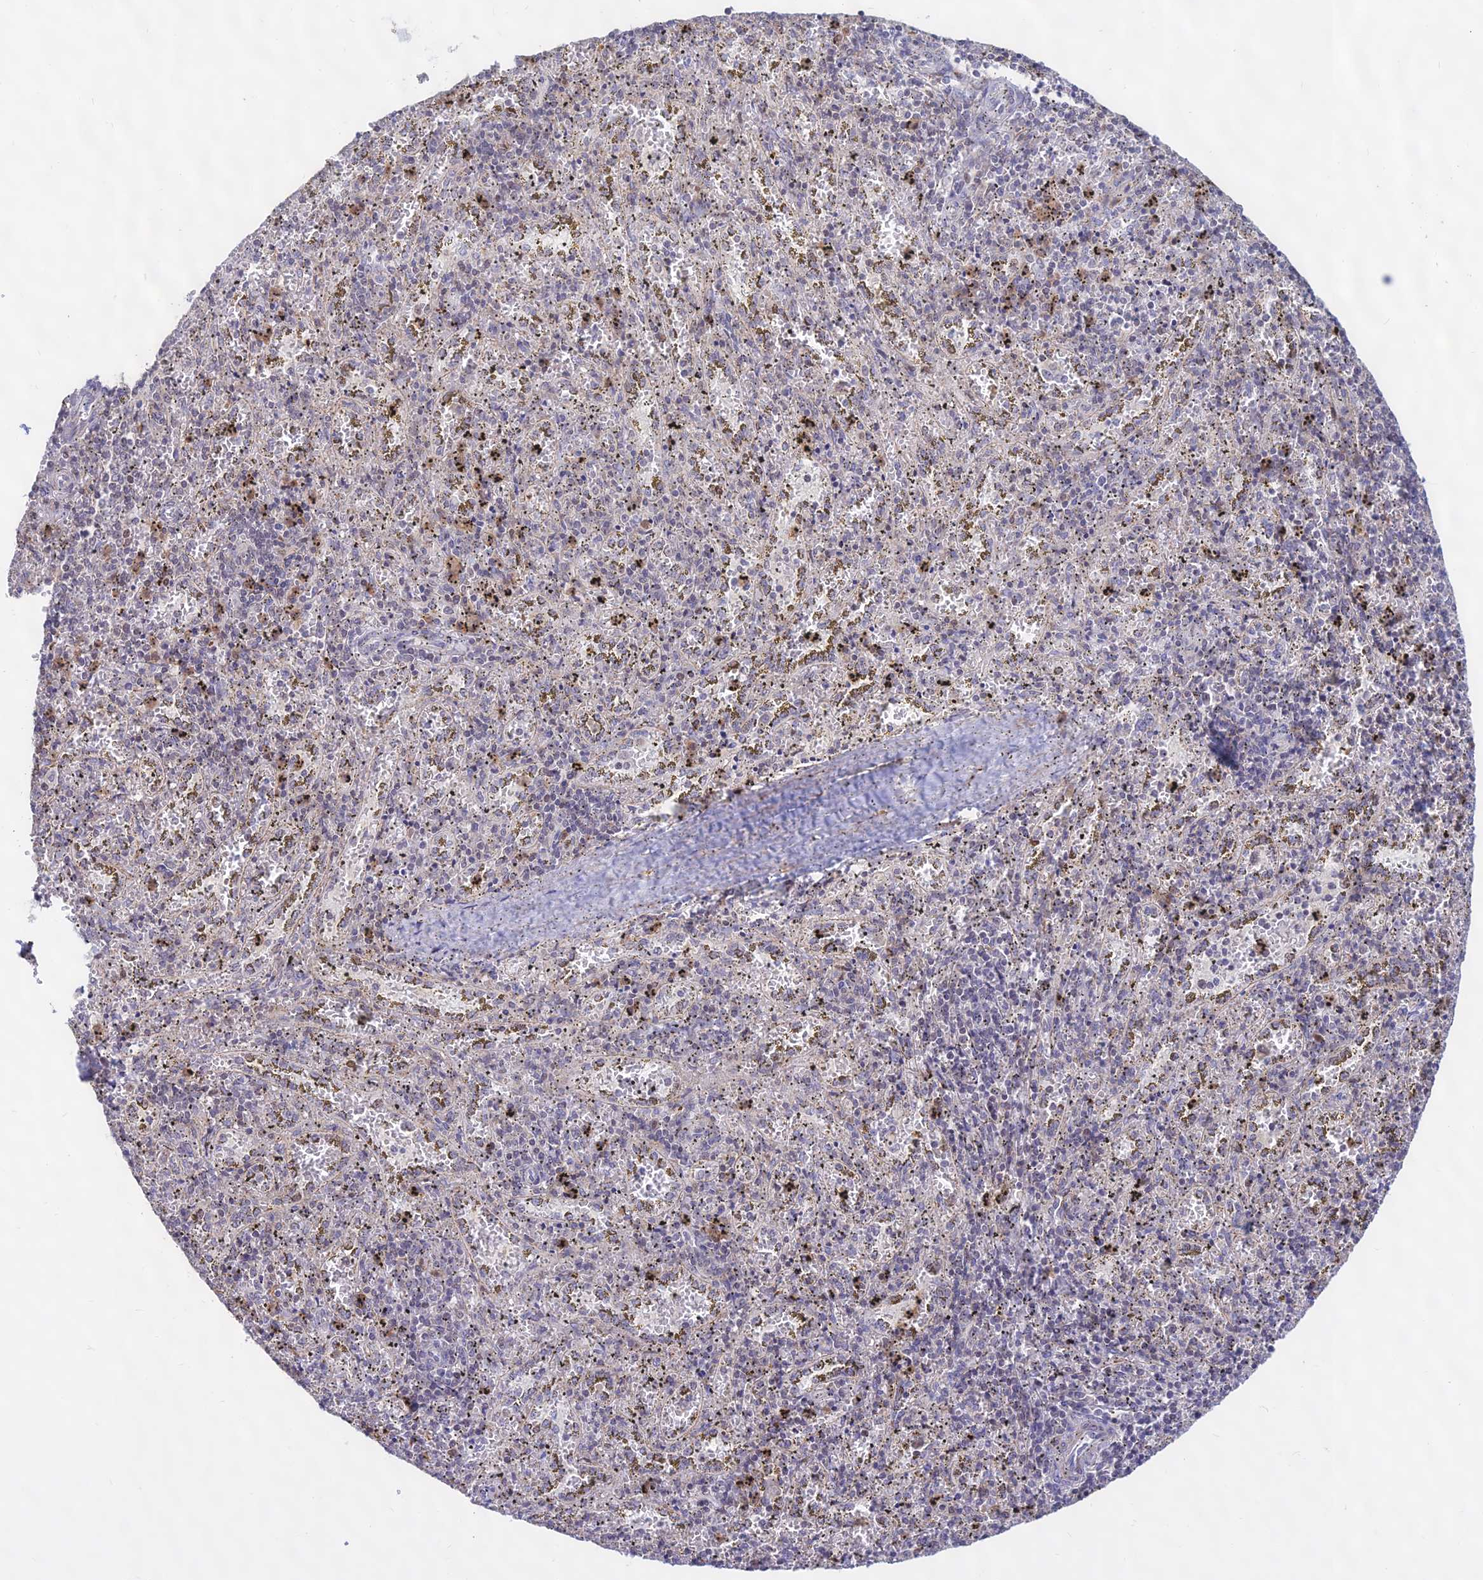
{"staining": {"intensity": "weak", "quantity": "25%-75%", "location": "cytoplasmic/membranous,nuclear"}, "tissue": "spleen", "cell_type": "Cells in red pulp", "image_type": "normal", "snomed": [{"axis": "morphology", "description": "Normal tissue, NOS"}, {"axis": "topography", "description": "Spleen"}], "caption": "Weak cytoplasmic/membranous,nuclear positivity for a protein is appreciated in about 25%-75% of cells in red pulp of unremarkable spleen using IHC.", "gene": "KRR1", "patient": {"sex": "male", "age": 11}}